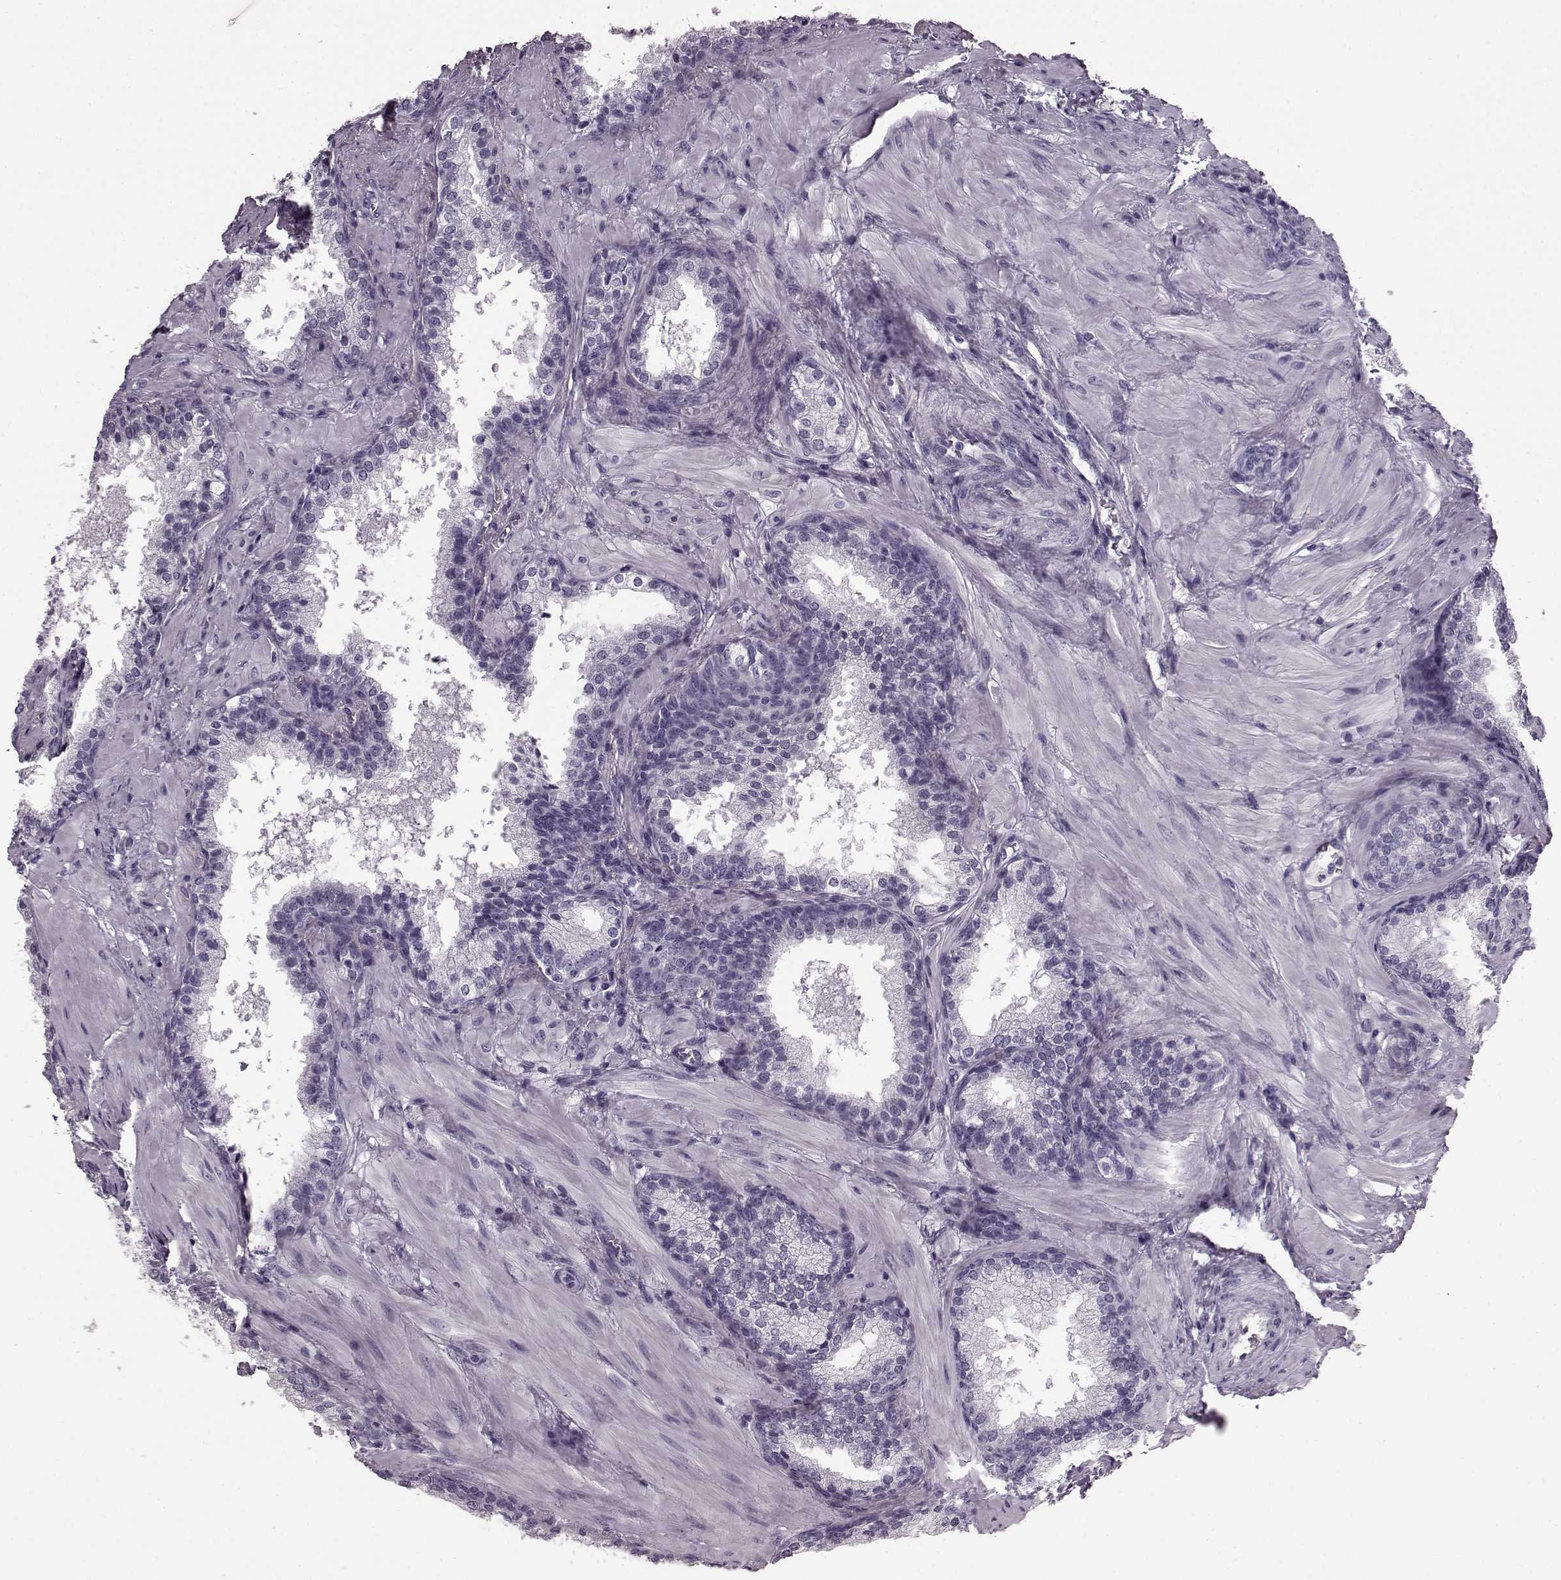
{"staining": {"intensity": "negative", "quantity": "none", "location": "none"}, "tissue": "prostate cancer", "cell_type": "Tumor cells", "image_type": "cancer", "snomed": [{"axis": "morphology", "description": "Adenocarcinoma, Low grade"}, {"axis": "topography", "description": "Prostate"}], "caption": "This is a micrograph of immunohistochemistry (IHC) staining of low-grade adenocarcinoma (prostate), which shows no positivity in tumor cells.", "gene": "PRPH2", "patient": {"sex": "male", "age": 56}}